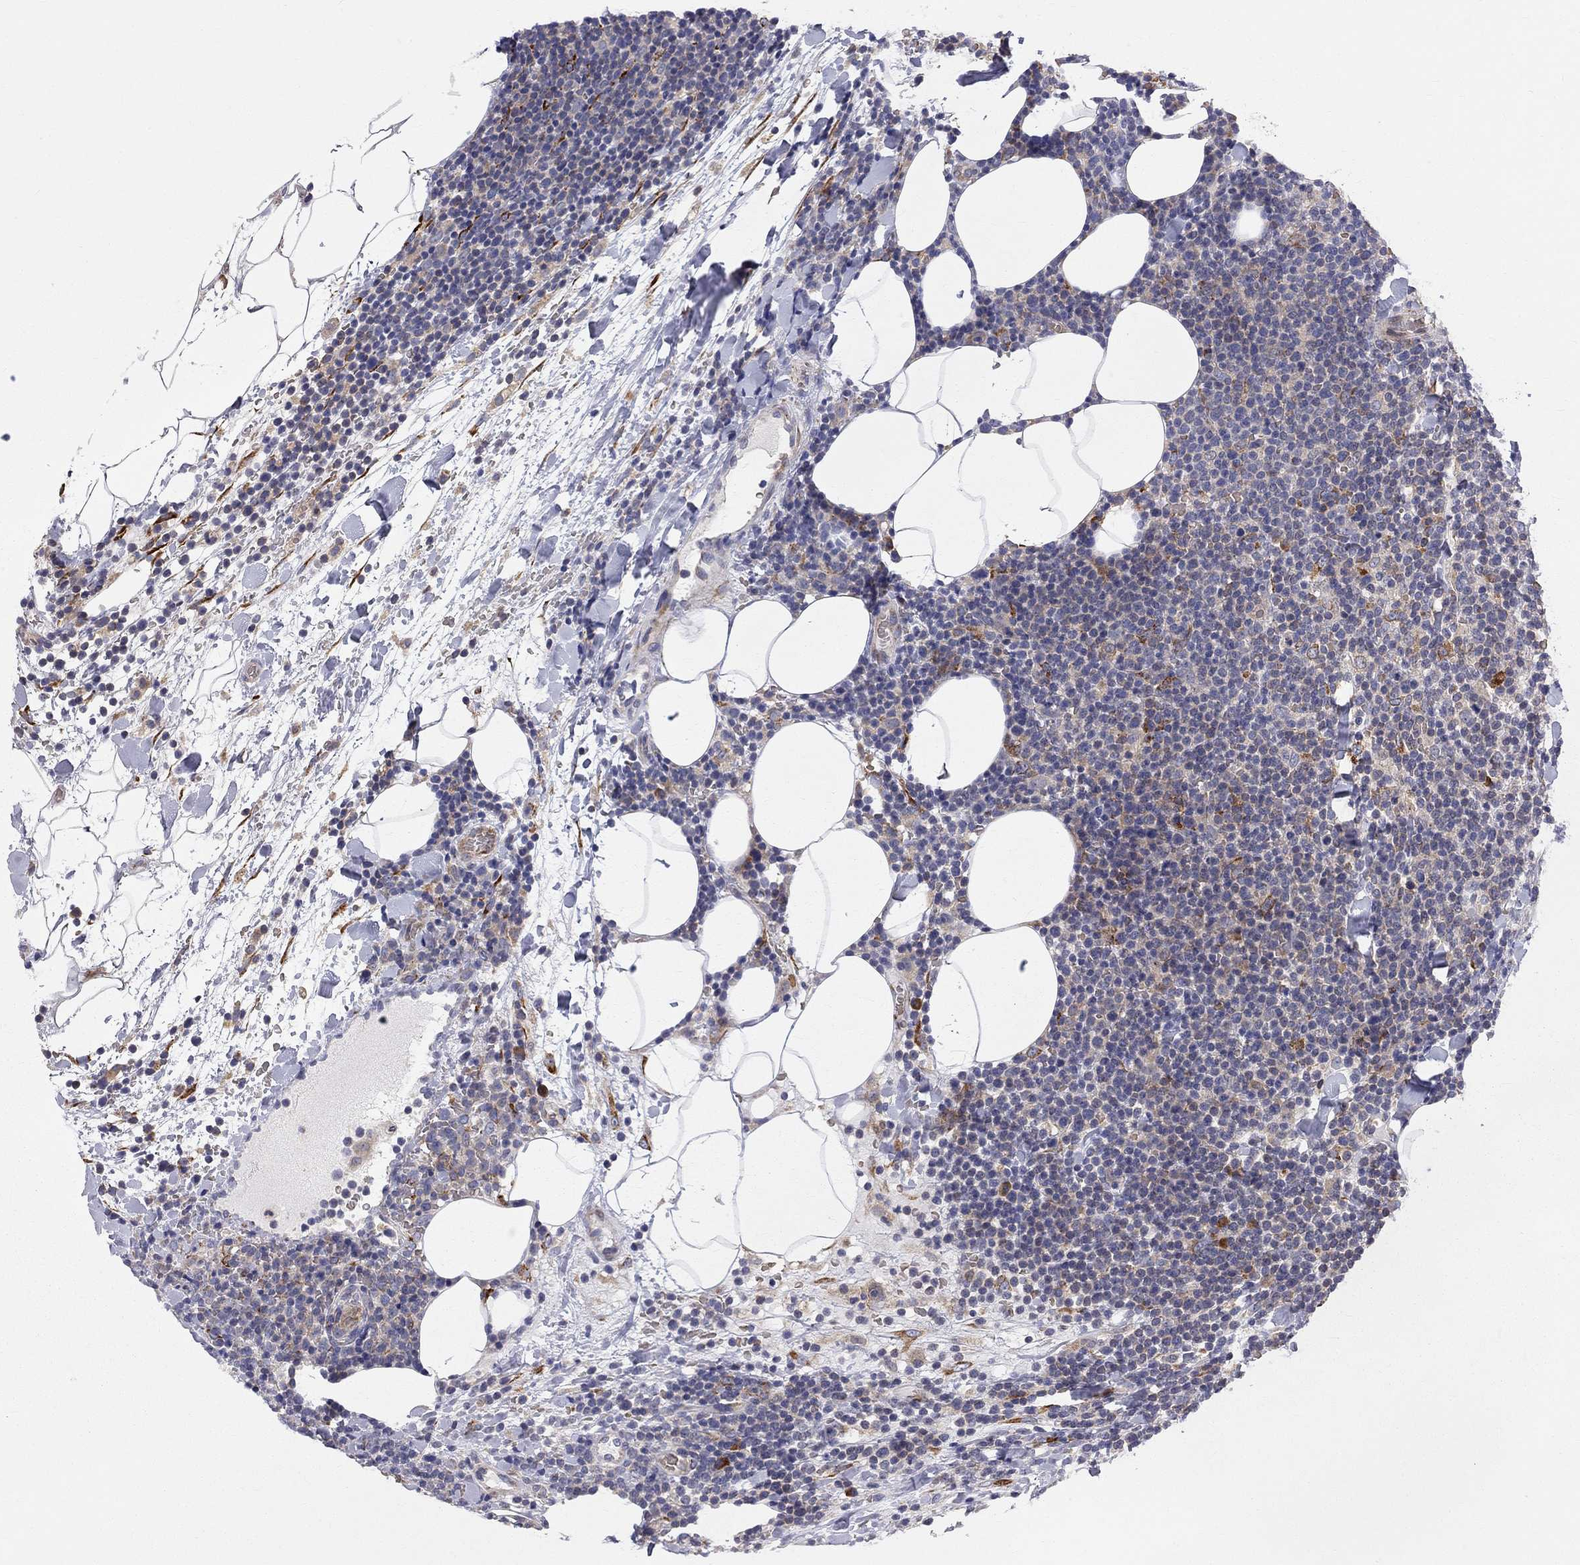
{"staining": {"intensity": "negative", "quantity": "none", "location": "none"}, "tissue": "lymphoma", "cell_type": "Tumor cells", "image_type": "cancer", "snomed": [{"axis": "morphology", "description": "Malignant lymphoma, non-Hodgkin's type, High grade"}, {"axis": "topography", "description": "Lymph node"}], "caption": "Photomicrograph shows no significant protein expression in tumor cells of lymphoma. (DAB IHC visualized using brightfield microscopy, high magnification).", "gene": "CASTOR1", "patient": {"sex": "male", "age": 61}}